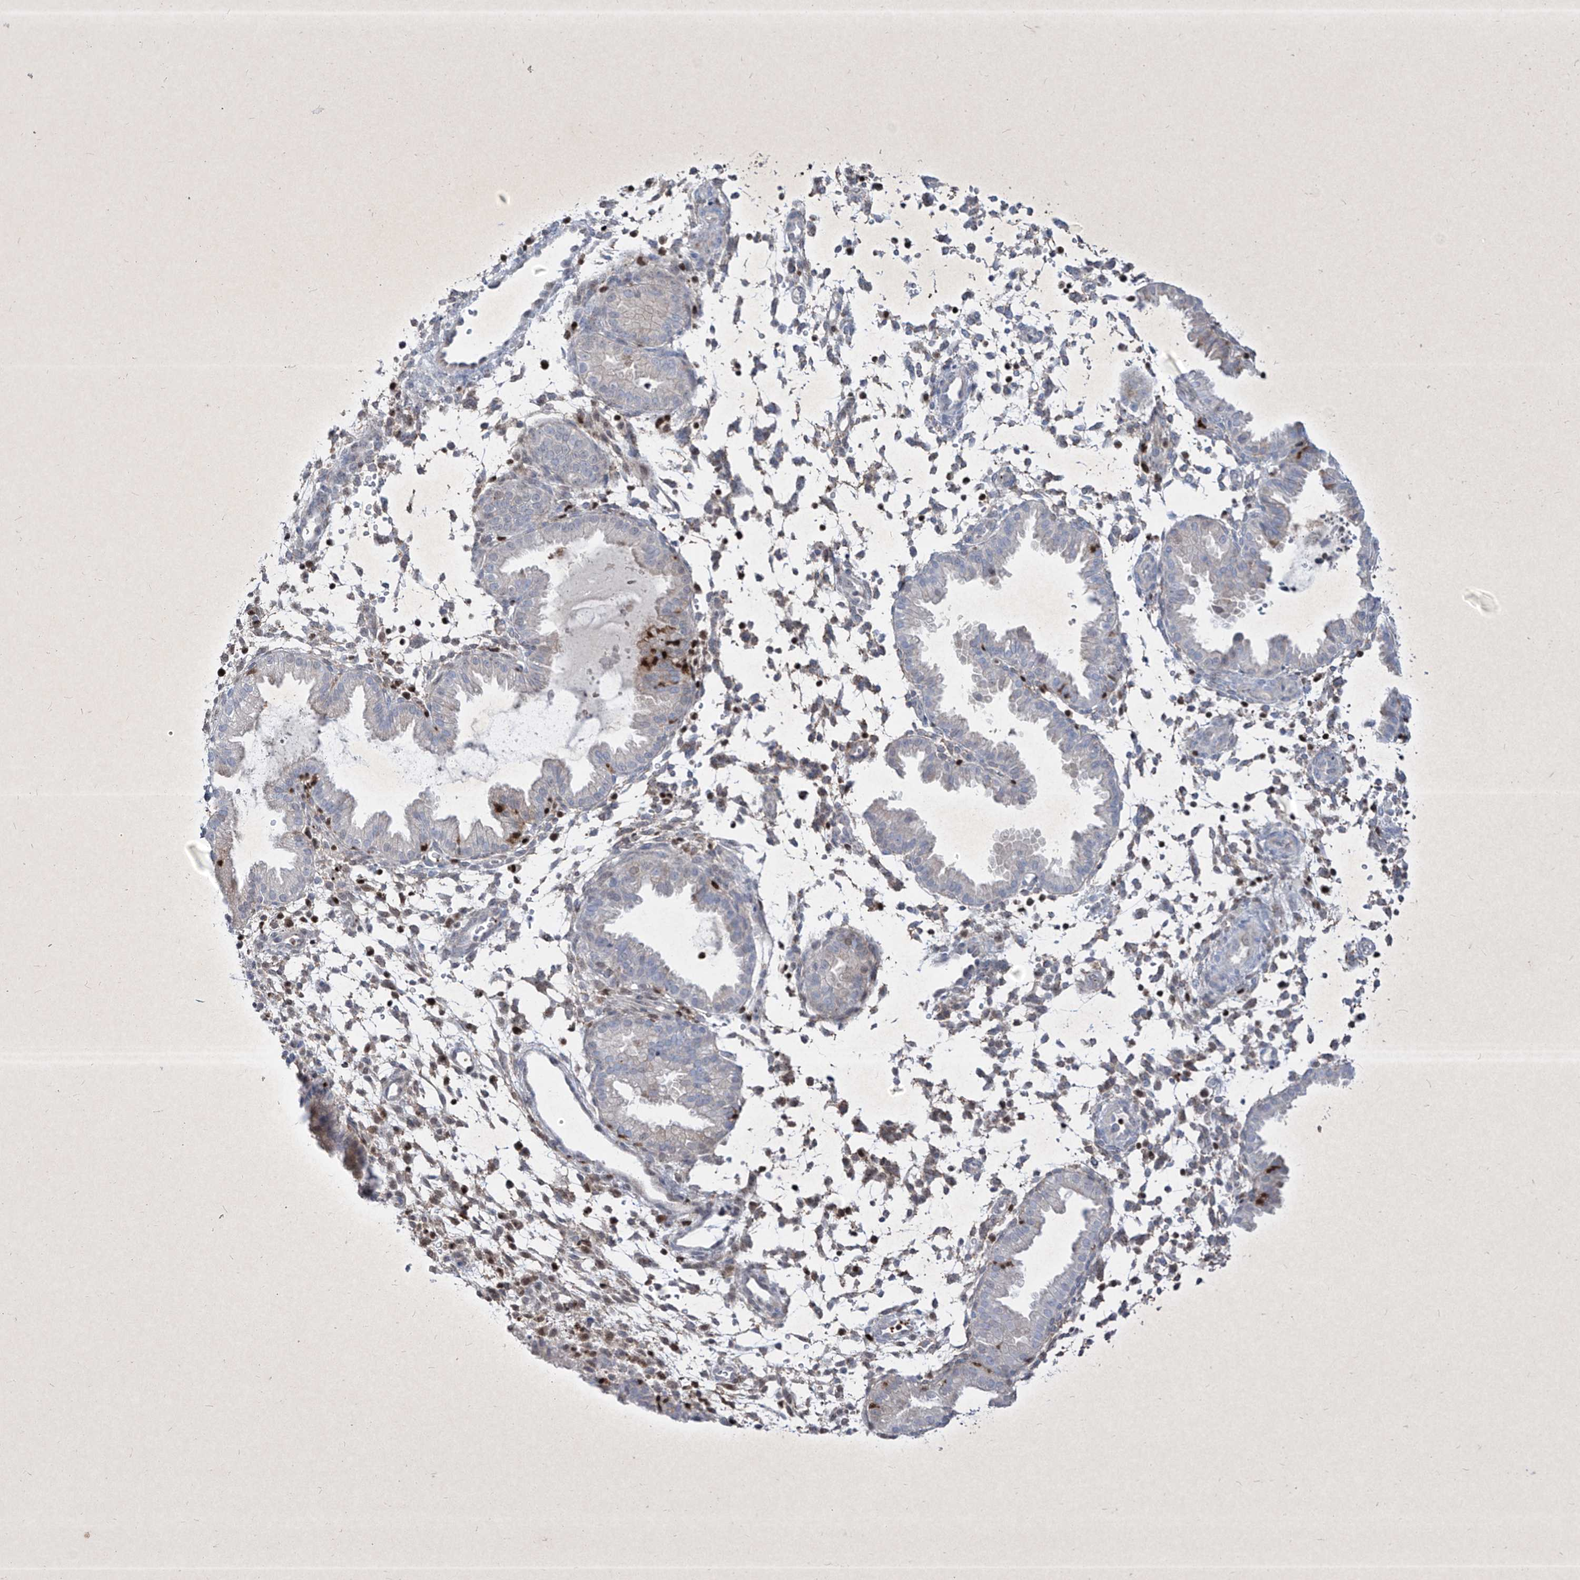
{"staining": {"intensity": "negative", "quantity": "none", "location": "none"}, "tissue": "endometrium", "cell_type": "Cells in endometrial stroma", "image_type": "normal", "snomed": [{"axis": "morphology", "description": "Normal tissue, NOS"}, {"axis": "topography", "description": "Endometrium"}], "caption": "This is an immunohistochemistry photomicrograph of normal human endometrium. There is no staining in cells in endometrial stroma.", "gene": "PSMB10", "patient": {"sex": "female", "age": 33}}